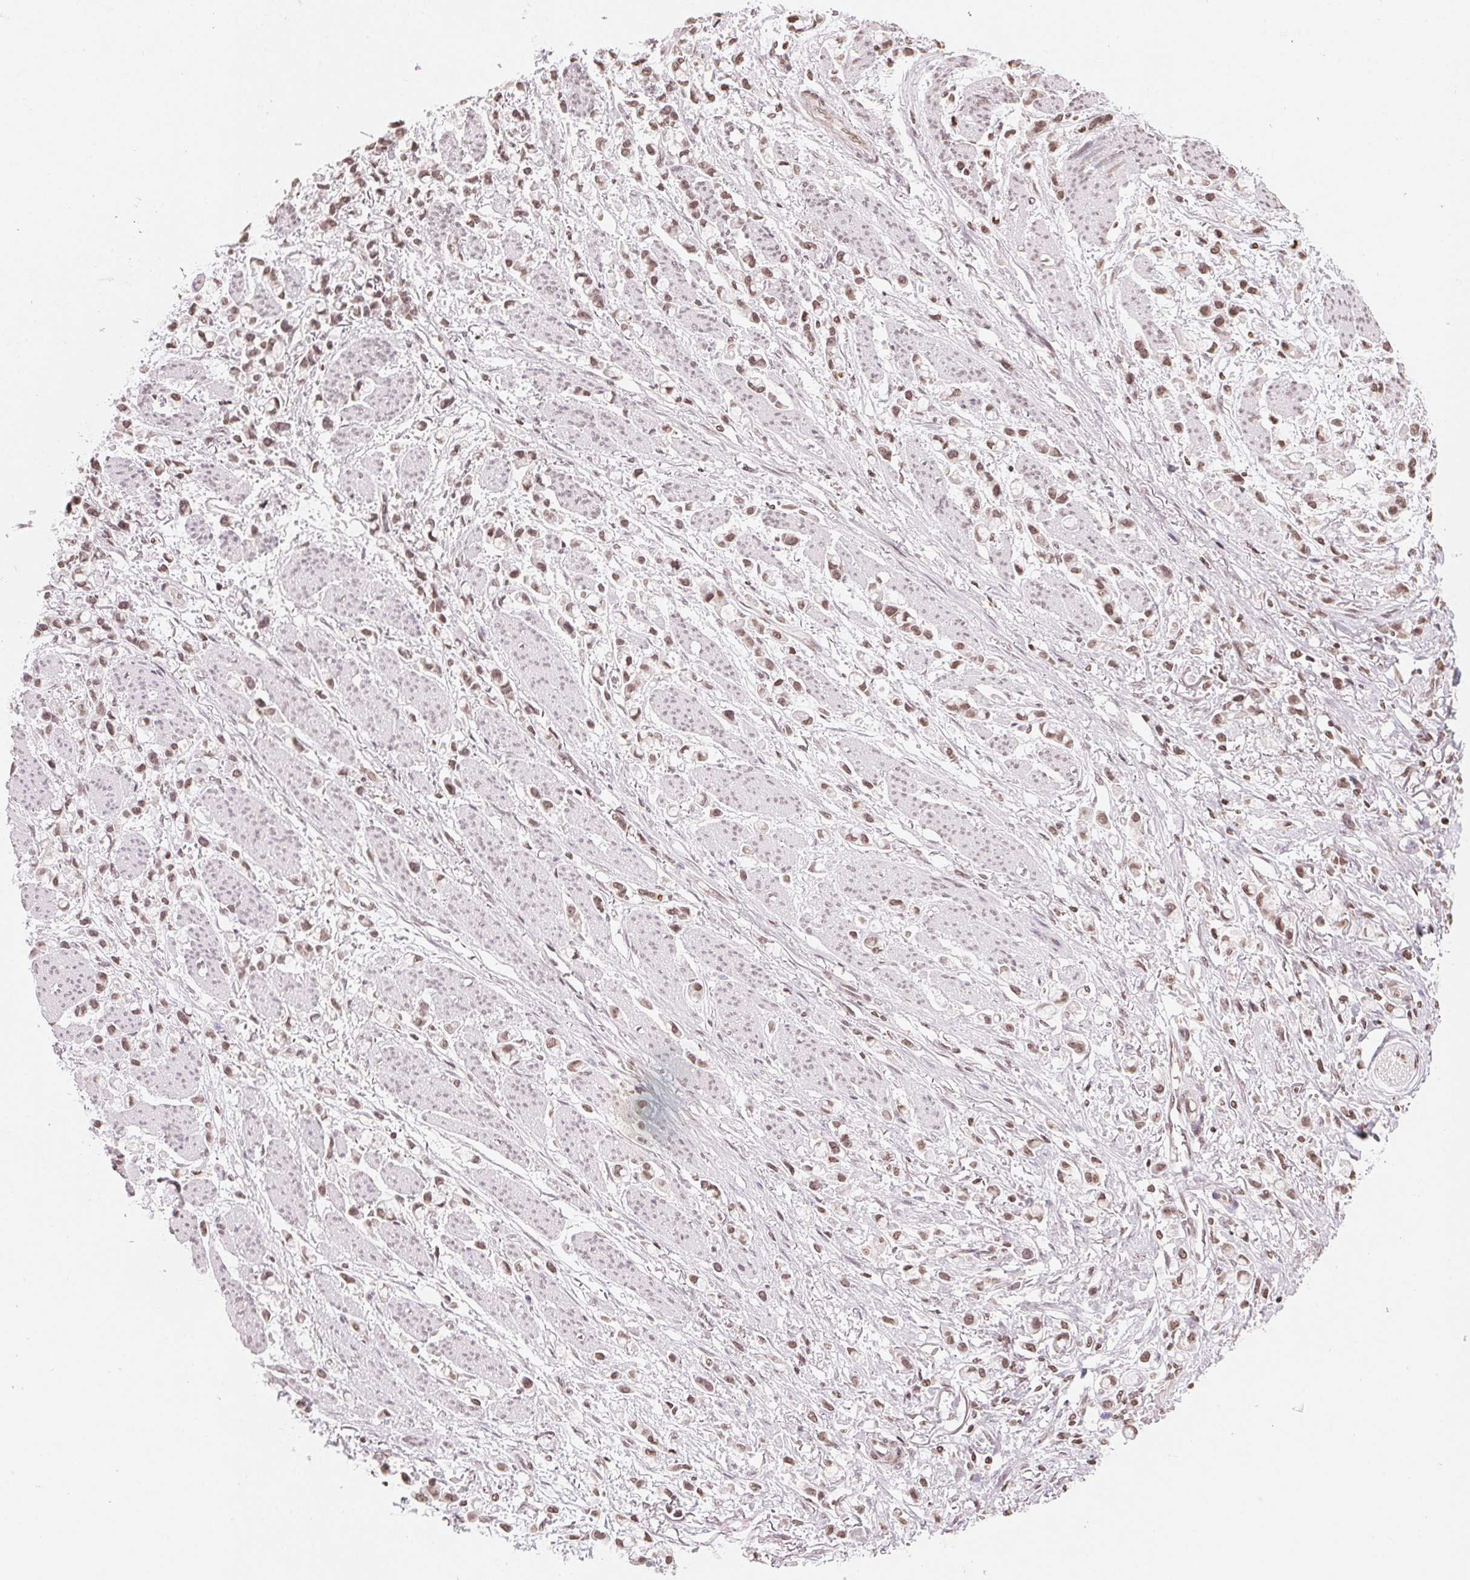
{"staining": {"intensity": "weak", "quantity": ">75%", "location": "nuclear"}, "tissue": "stomach cancer", "cell_type": "Tumor cells", "image_type": "cancer", "snomed": [{"axis": "morphology", "description": "Adenocarcinoma, NOS"}, {"axis": "topography", "description": "Stomach"}], "caption": "Tumor cells exhibit weak nuclear positivity in about >75% of cells in stomach cancer (adenocarcinoma). Nuclei are stained in blue.", "gene": "TBP", "patient": {"sex": "female", "age": 81}}